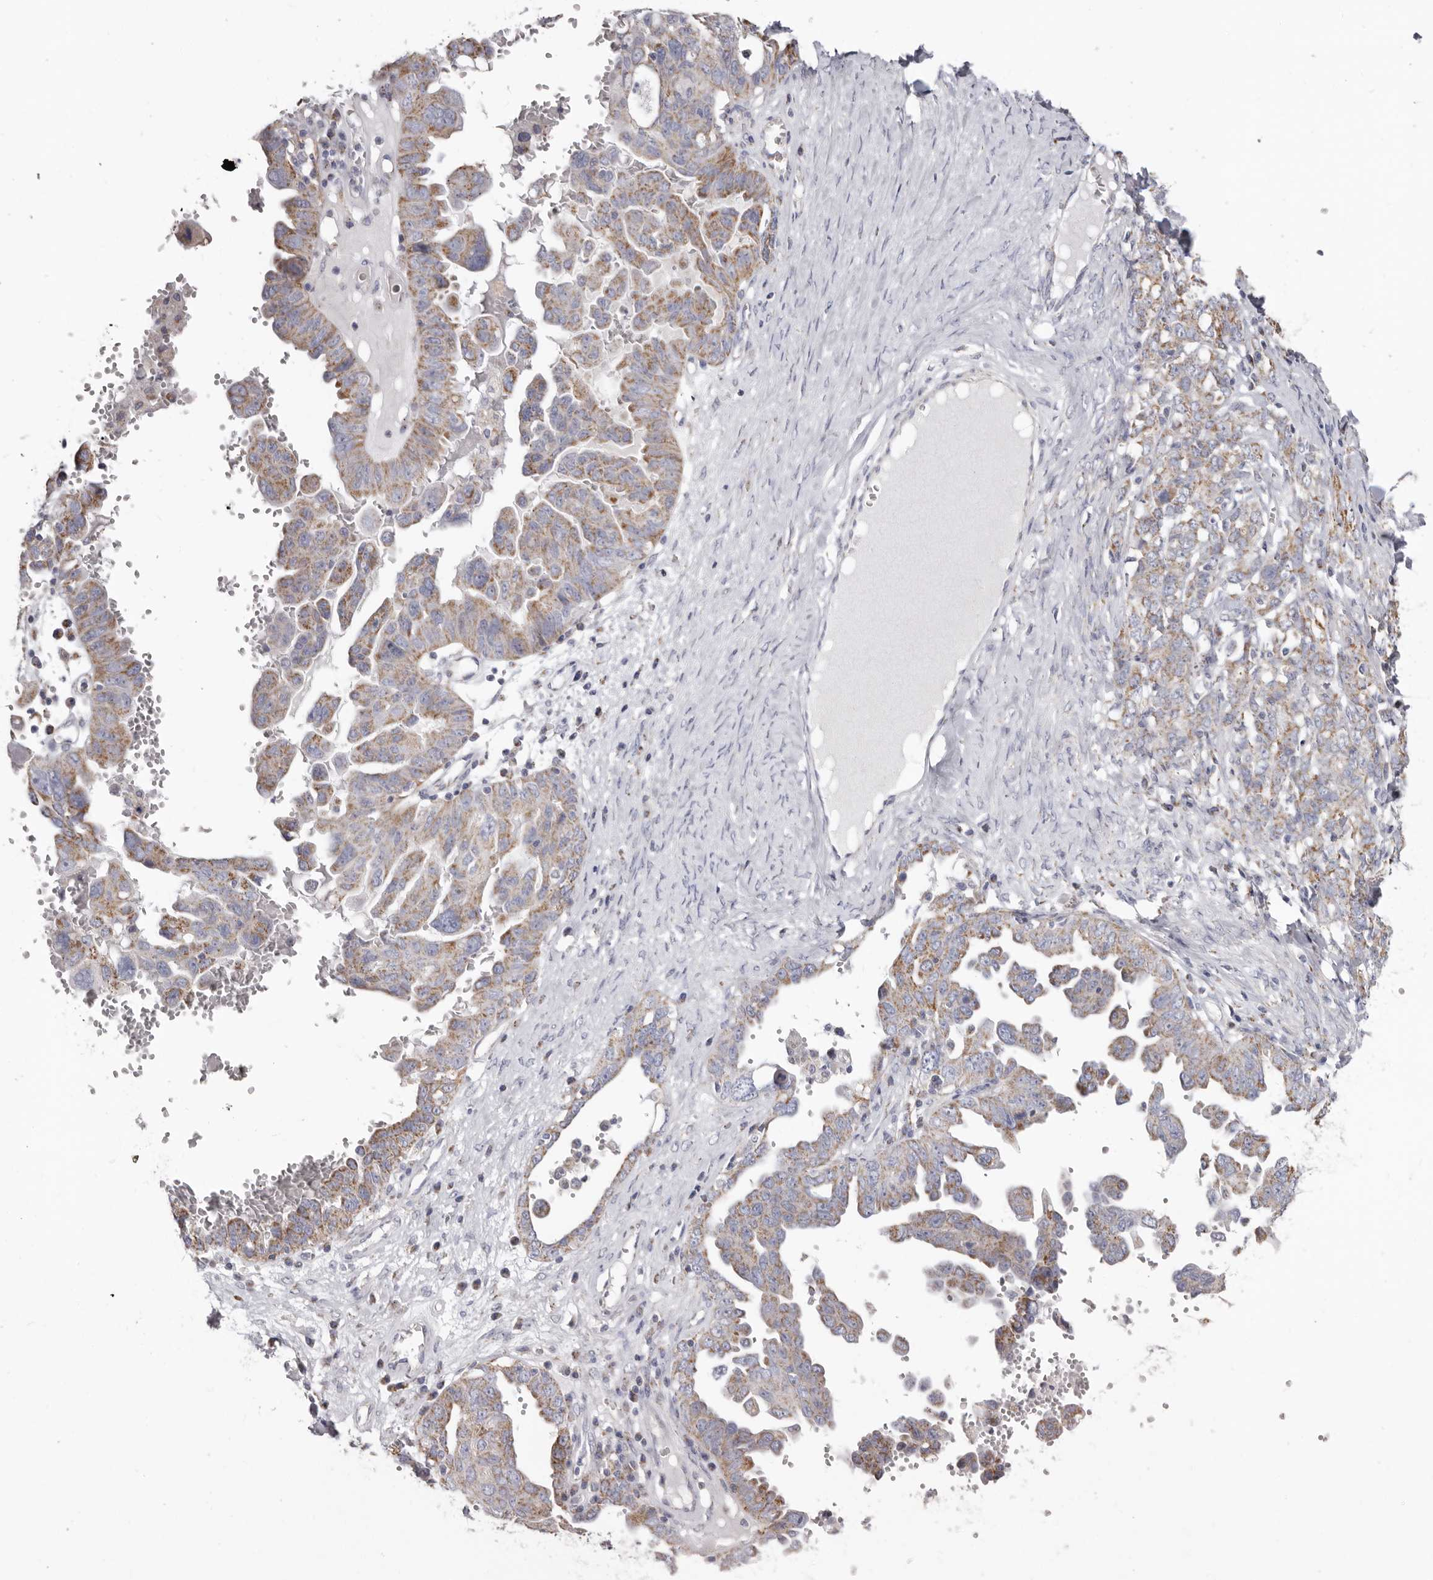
{"staining": {"intensity": "moderate", "quantity": "25%-75%", "location": "cytoplasmic/membranous"}, "tissue": "ovarian cancer", "cell_type": "Tumor cells", "image_type": "cancer", "snomed": [{"axis": "morphology", "description": "Carcinoma, endometroid"}, {"axis": "topography", "description": "Ovary"}], "caption": "Immunohistochemistry (DAB) staining of human ovarian cancer displays moderate cytoplasmic/membranous protein staining in about 25%-75% of tumor cells. The staining was performed using DAB (3,3'-diaminobenzidine), with brown indicating positive protein expression. Nuclei are stained blue with hematoxylin.", "gene": "RSPO2", "patient": {"sex": "female", "age": 62}}